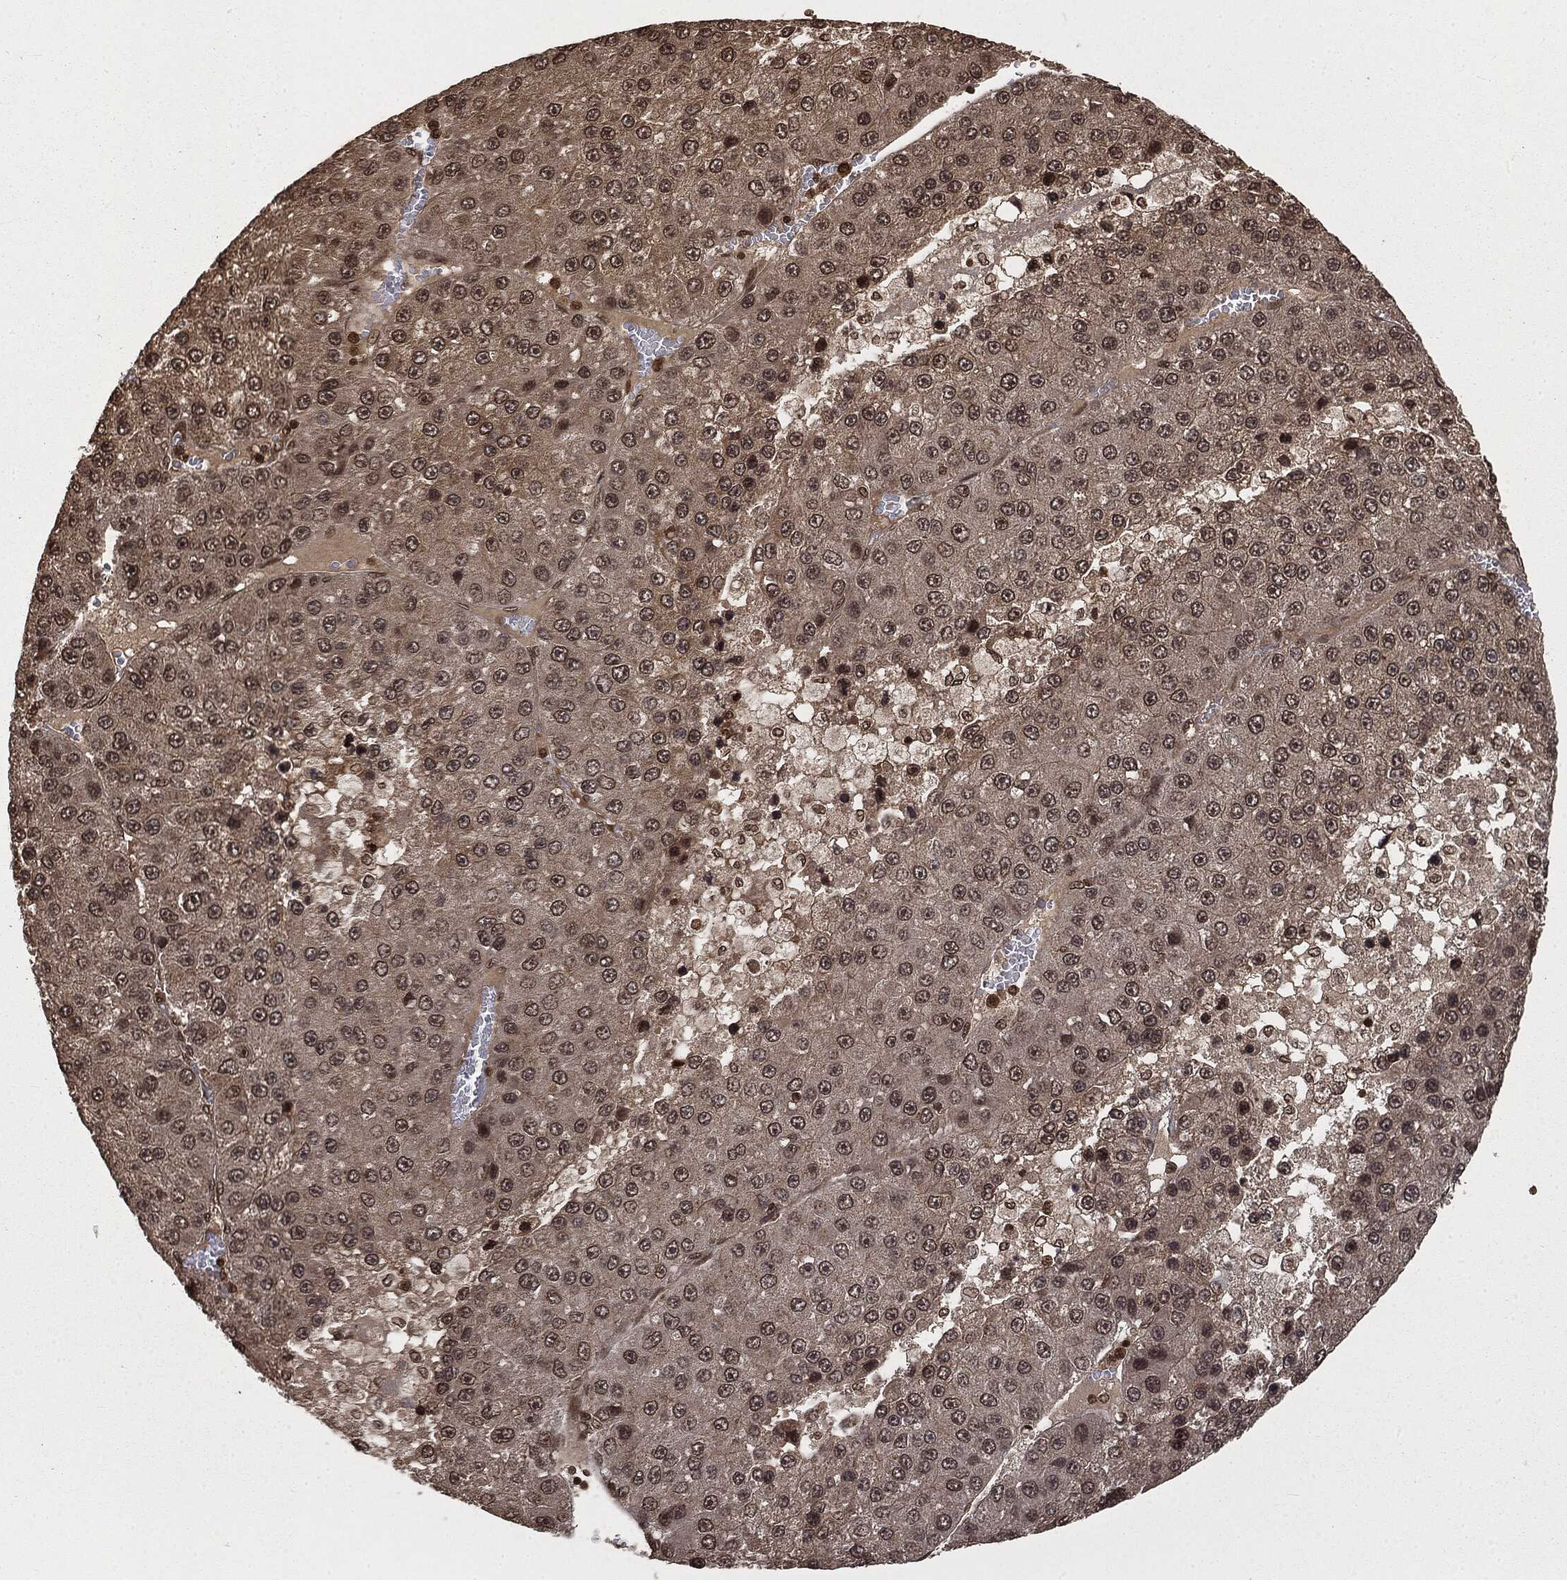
{"staining": {"intensity": "weak", "quantity": "25%-75%", "location": "cytoplasmic/membranous"}, "tissue": "liver cancer", "cell_type": "Tumor cells", "image_type": "cancer", "snomed": [{"axis": "morphology", "description": "Carcinoma, Hepatocellular, NOS"}, {"axis": "topography", "description": "Liver"}], "caption": "Immunohistochemistry (IHC) staining of liver cancer, which reveals low levels of weak cytoplasmic/membranous staining in approximately 25%-75% of tumor cells indicating weak cytoplasmic/membranous protein staining. The staining was performed using DAB (3,3'-diaminobenzidine) (brown) for protein detection and nuclei were counterstained in hematoxylin (blue).", "gene": "CTDP1", "patient": {"sex": "female", "age": 73}}